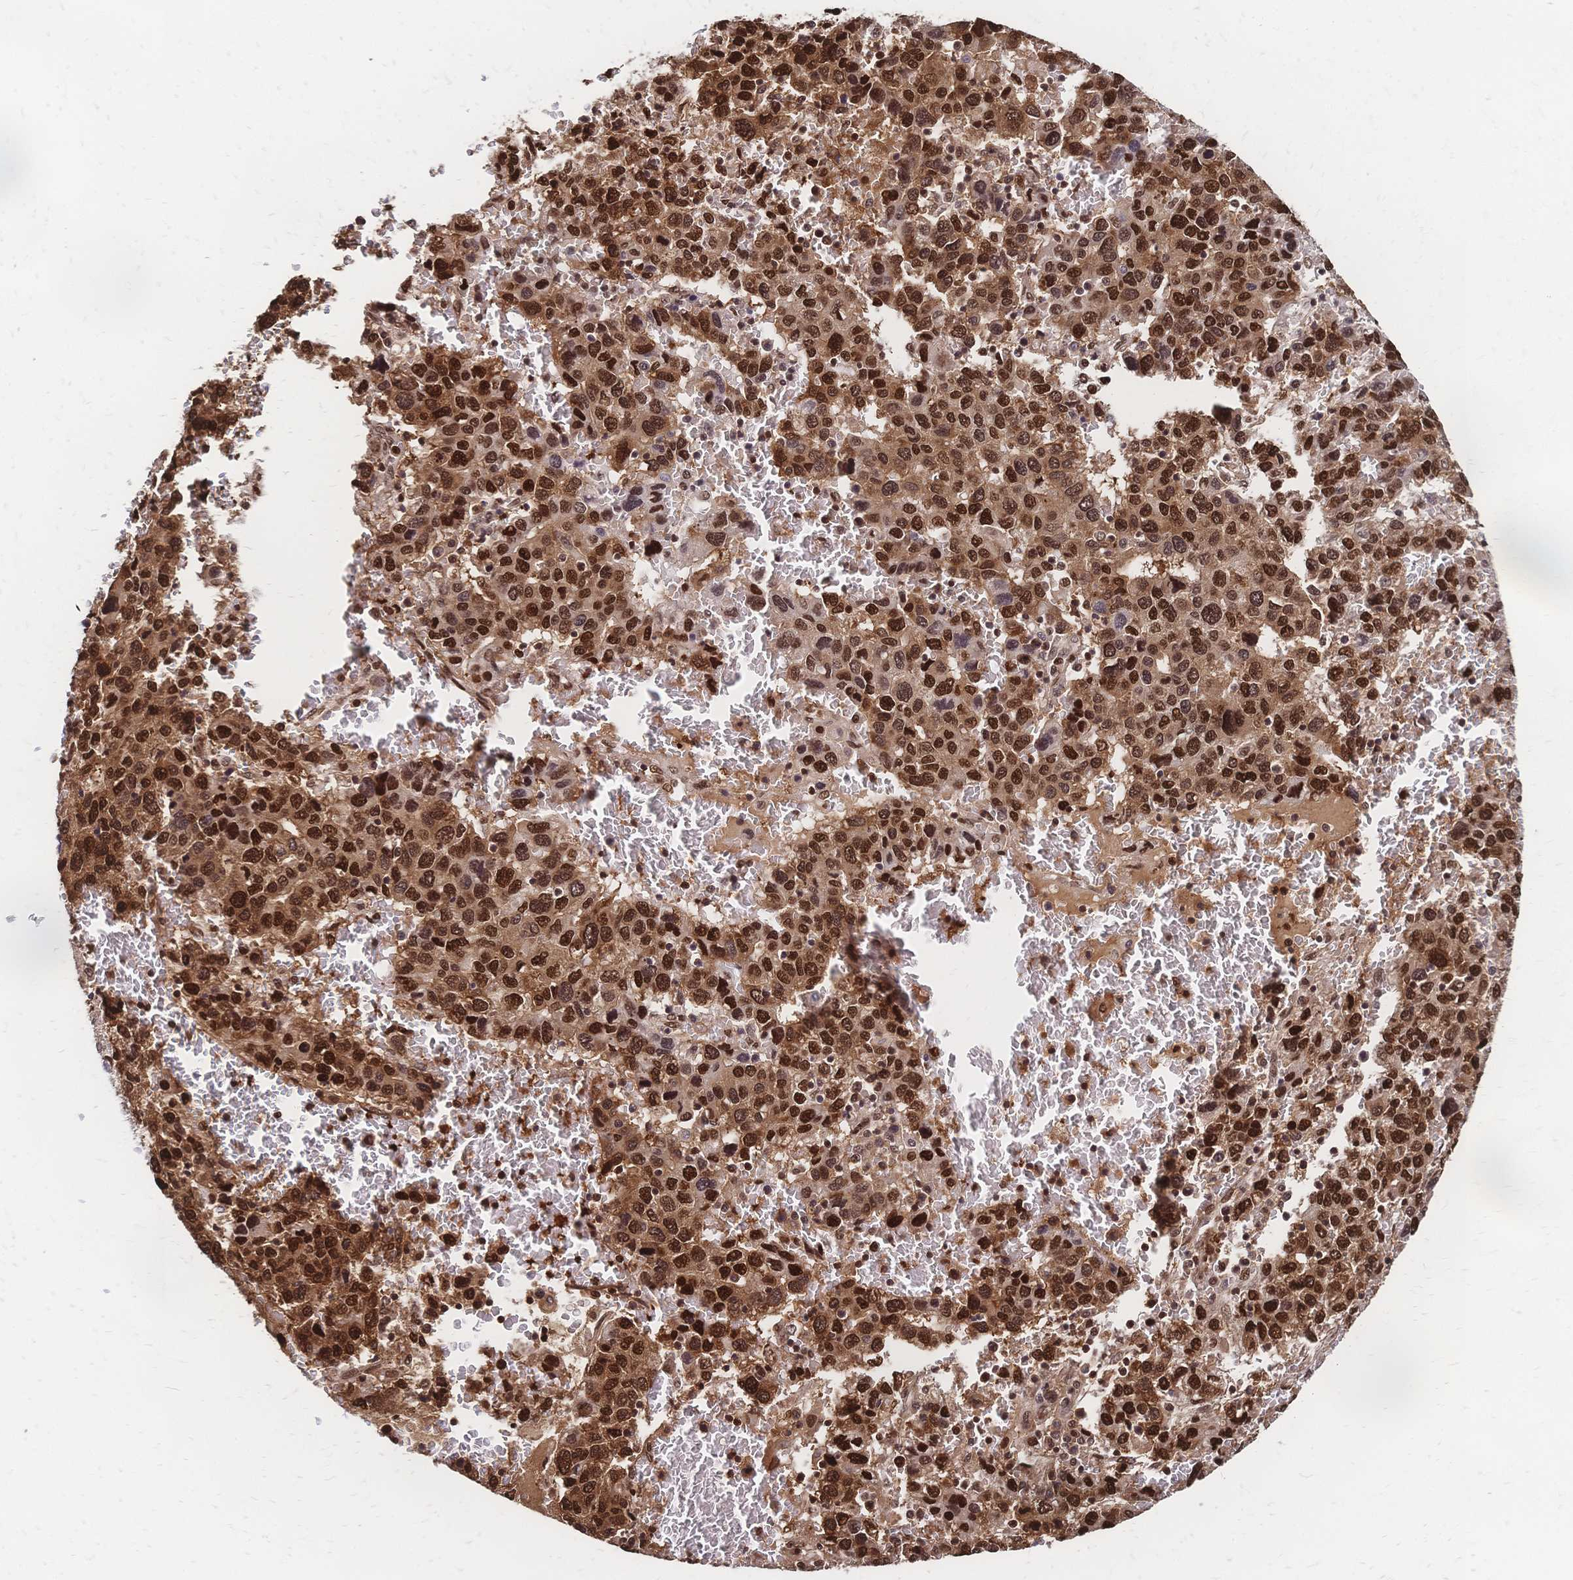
{"staining": {"intensity": "strong", "quantity": ">75%", "location": "nuclear"}, "tissue": "liver cancer", "cell_type": "Tumor cells", "image_type": "cancer", "snomed": [{"axis": "morphology", "description": "Carcinoma, Hepatocellular, NOS"}, {"axis": "topography", "description": "Liver"}], "caption": "This photomicrograph shows IHC staining of human liver cancer, with high strong nuclear staining in about >75% of tumor cells.", "gene": "HDGF", "patient": {"sex": "male", "age": 69}}